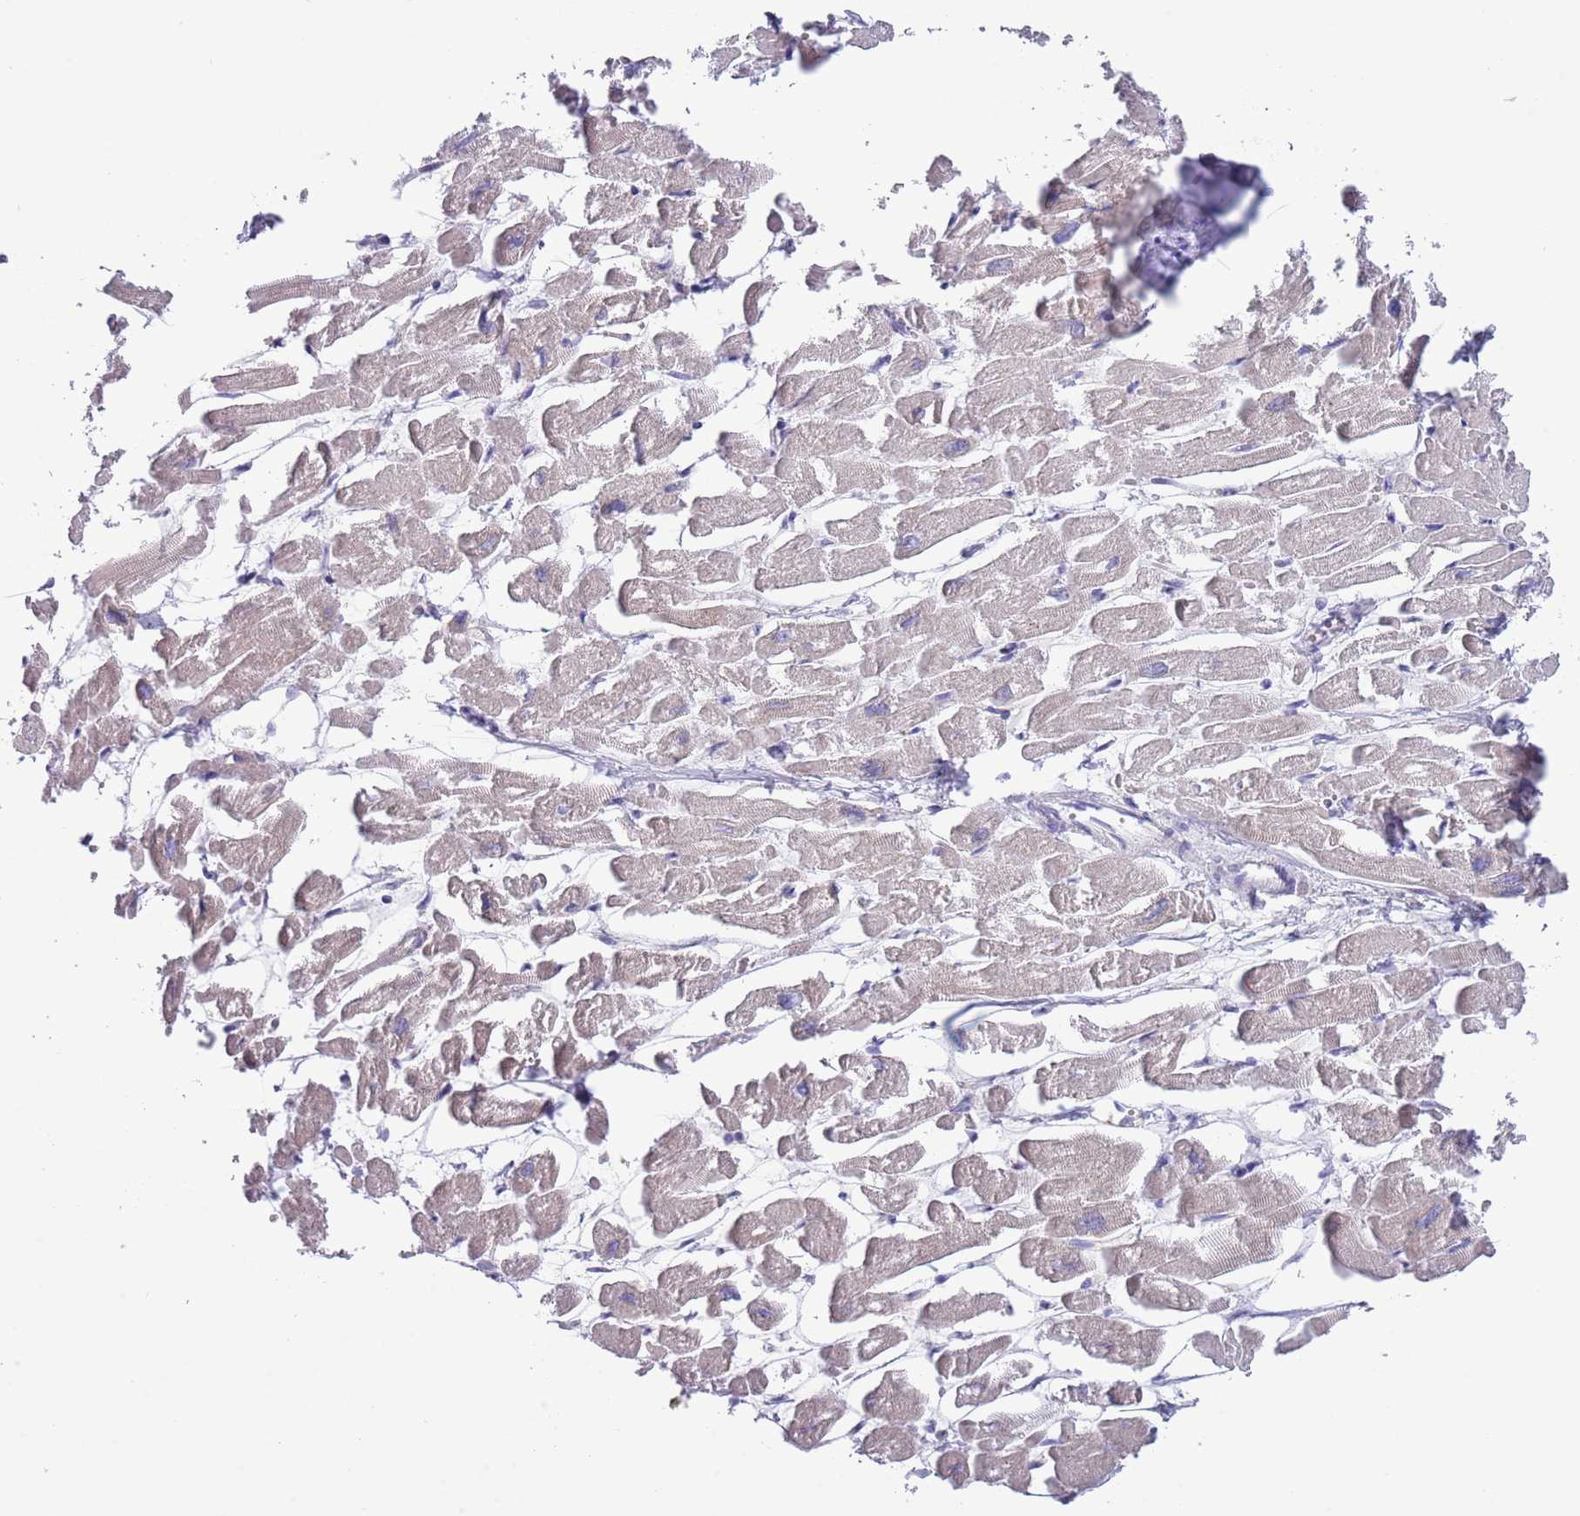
{"staining": {"intensity": "negative", "quantity": "none", "location": "none"}, "tissue": "heart muscle", "cell_type": "Cardiomyocytes", "image_type": "normal", "snomed": [{"axis": "morphology", "description": "Normal tissue, NOS"}, {"axis": "topography", "description": "Heart"}], "caption": "Immunohistochemistry (IHC) image of benign heart muscle: heart muscle stained with DAB (3,3'-diaminobenzidine) displays no significant protein expression in cardiomyocytes. The staining is performed using DAB brown chromogen with nuclei counter-stained in using hematoxylin.", "gene": "ZFP2", "patient": {"sex": "male", "age": 54}}